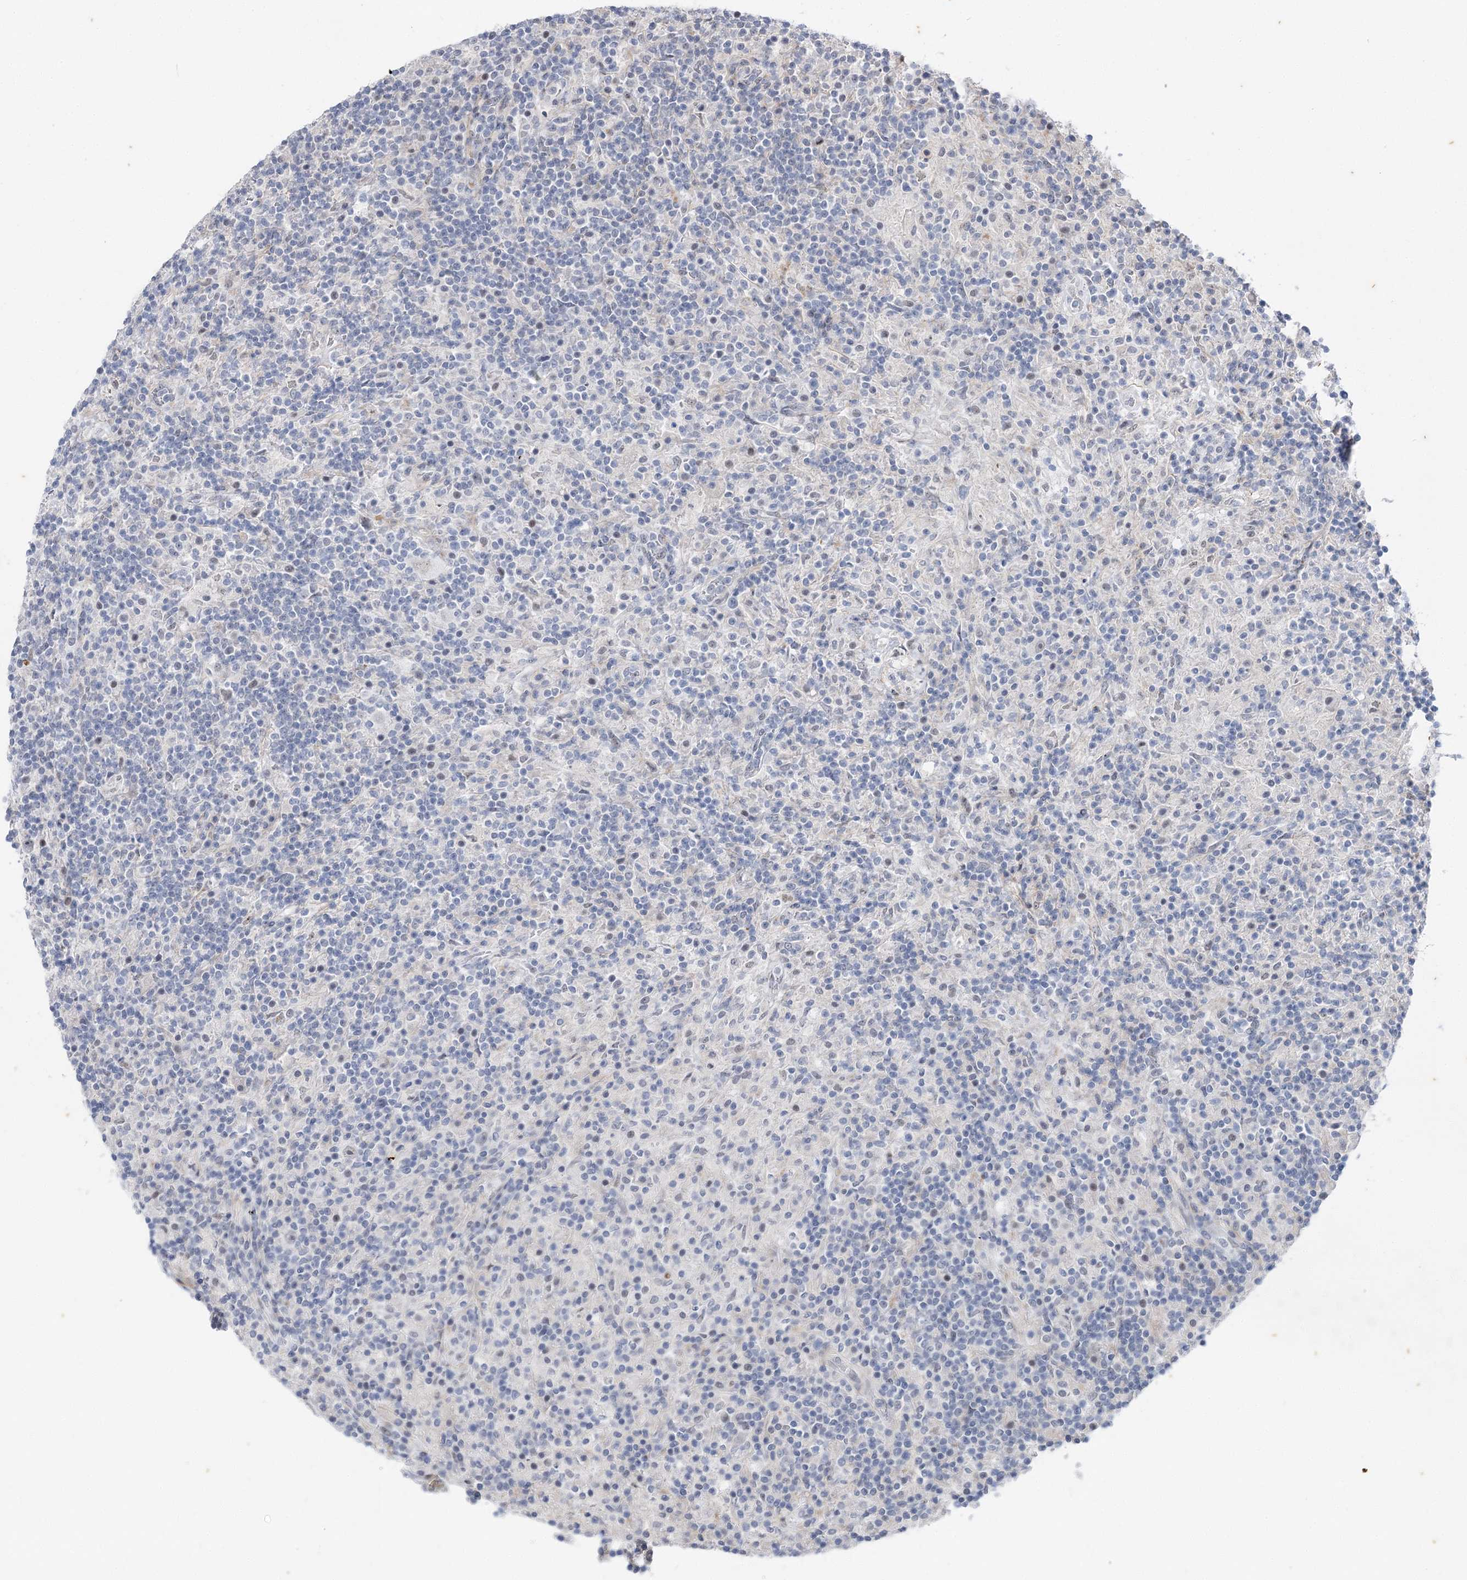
{"staining": {"intensity": "negative", "quantity": "none", "location": "none"}, "tissue": "lymphoma", "cell_type": "Tumor cells", "image_type": "cancer", "snomed": [{"axis": "morphology", "description": "Hodgkin's disease, NOS"}, {"axis": "topography", "description": "Lymph node"}], "caption": "A photomicrograph of human Hodgkin's disease is negative for staining in tumor cells. The staining was performed using DAB (3,3'-diaminobenzidine) to visualize the protein expression in brown, while the nuclei were stained in blue with hematoxylin (Magnification: 20x).", "gene": "AGXT2", "patient": {"sex": "male", "age": 70}}